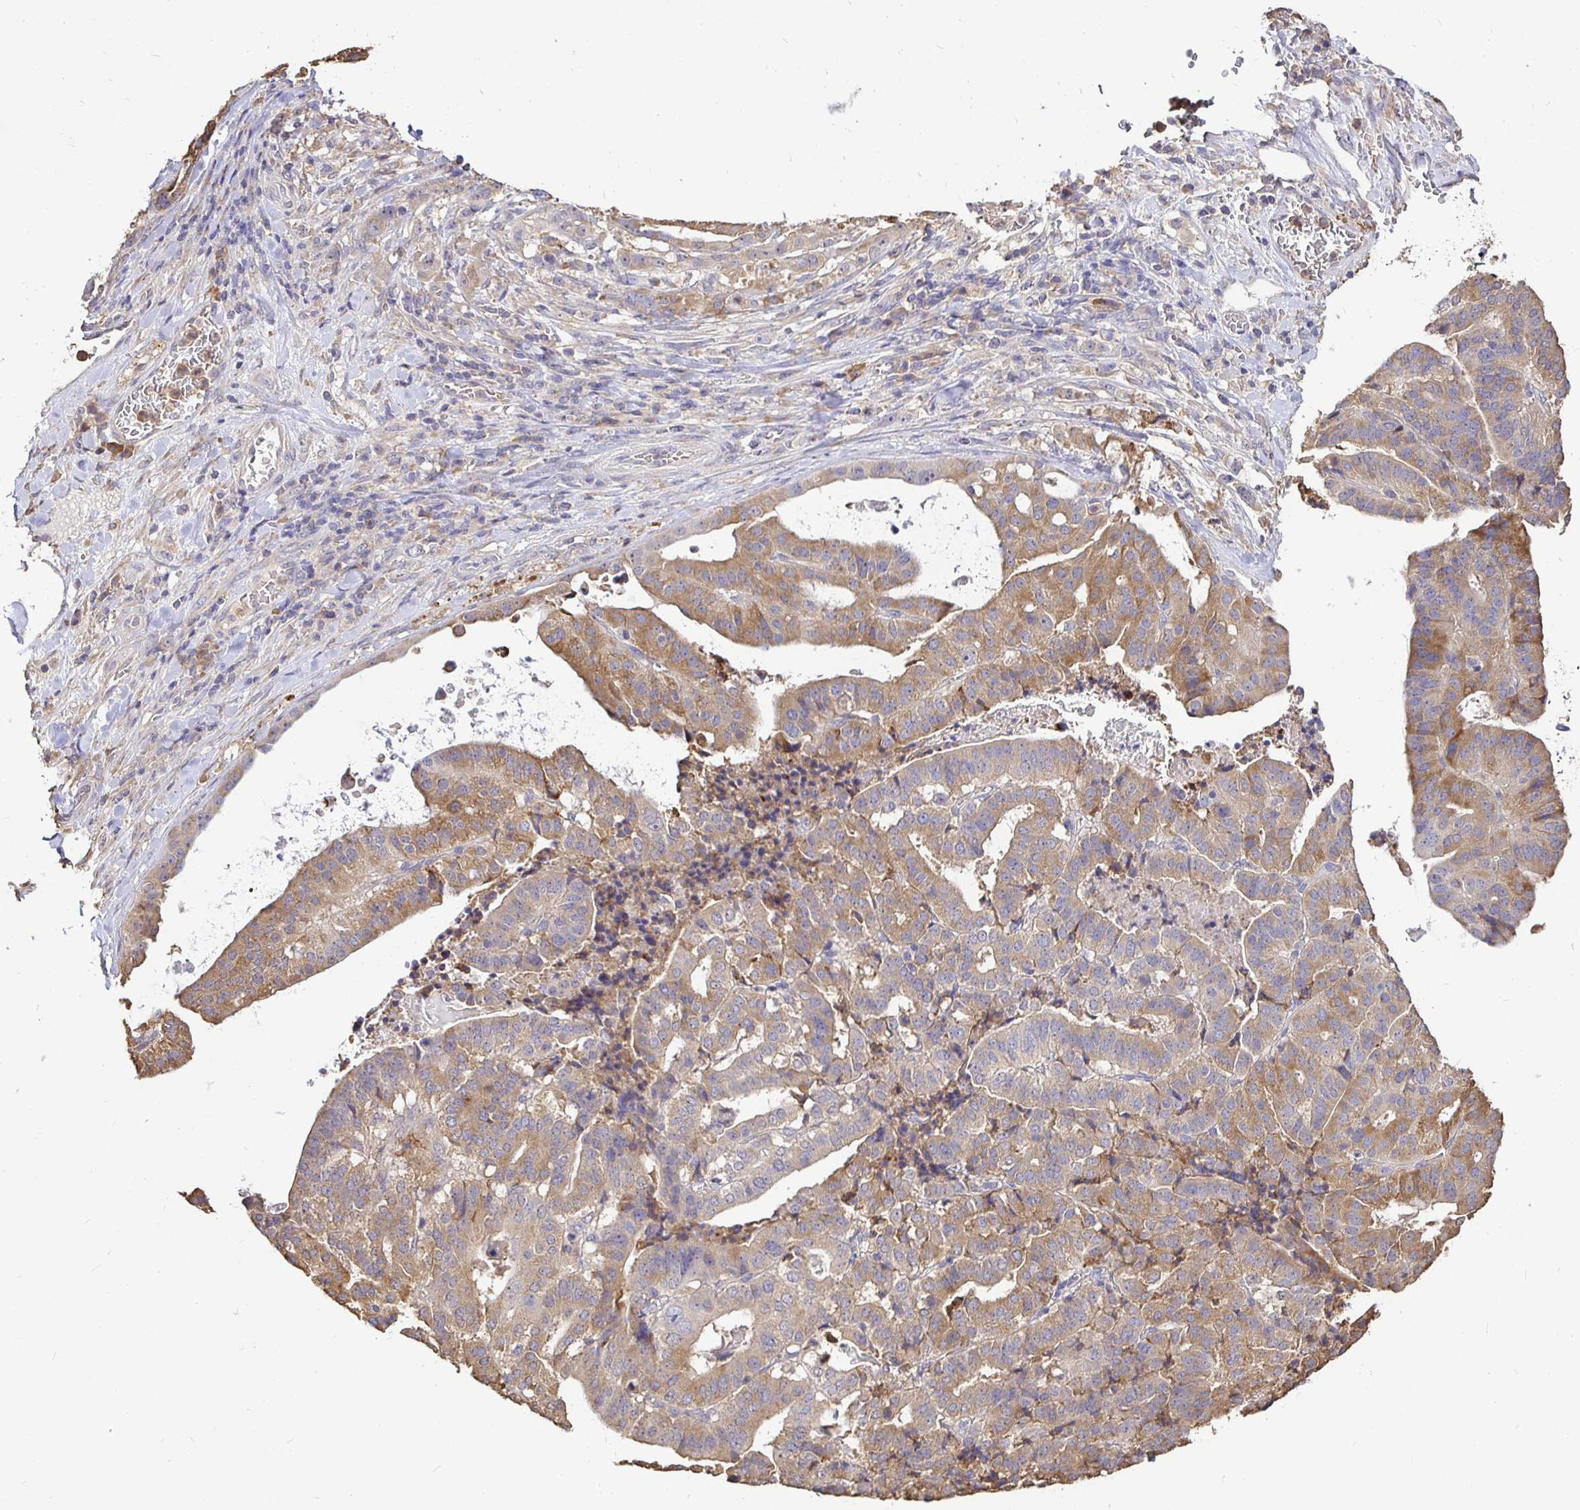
{"staining": {"intensity": "weak", "quantity": ">75%", "location": "cytoplasmic/membranous"}, "tissue": "stomach cancer", "cell_type": "Tumor cells", "image_type": "cancer", "snomed": [{"axis": "morphology", "description": "Adenocarcinoma, NOS"}, {"axis": "topography", "description": "Stomach"}], "caption": "Human adenocarcinoma (stomach) stained for a protein (brown) reveals weak cytoplasmic/membranous positive staining in approximately >75% of tumor cells.", "gene": "MAPK8IP3", "patient": {"sex": "male", "age": 48}}